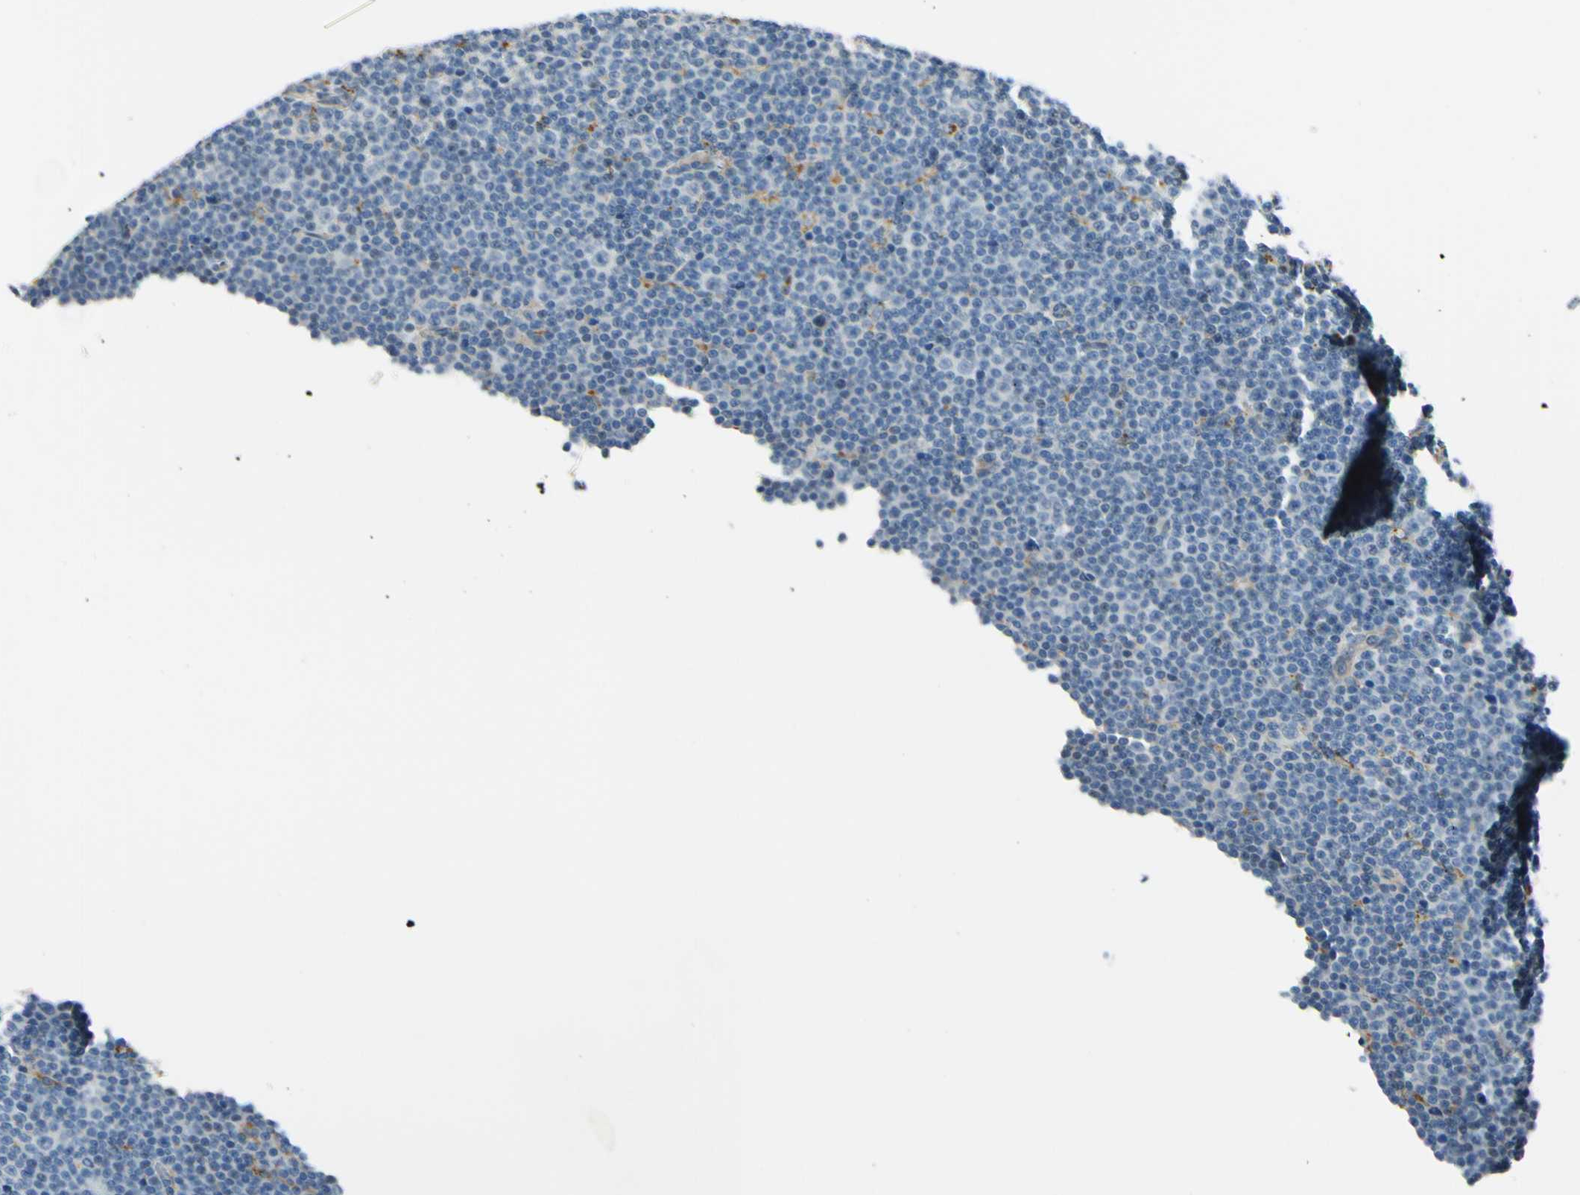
{"staining": {"intensity": "negative", "quantity": "none", "location": "none"}, "tissue": "lymphoma", "cell_type": "Tumor cells", "image_type": "cancer", "snomed": [{"axis": "morphology", "description": "Malignant lymphoma, non-Hodgkin's type, Low grade"}, {"axis": "topography", "description": "Lymph node"}], "caption": "Immunohistochemistry (IHC) micrograph of malignant lymphoma, non-Hodgkin's type (low-grade) stained for a protein (brown), which reveals no positivity in tumor cells.", "gene": "LAMA3", "patient": {"sex": "female", "age": 67}}